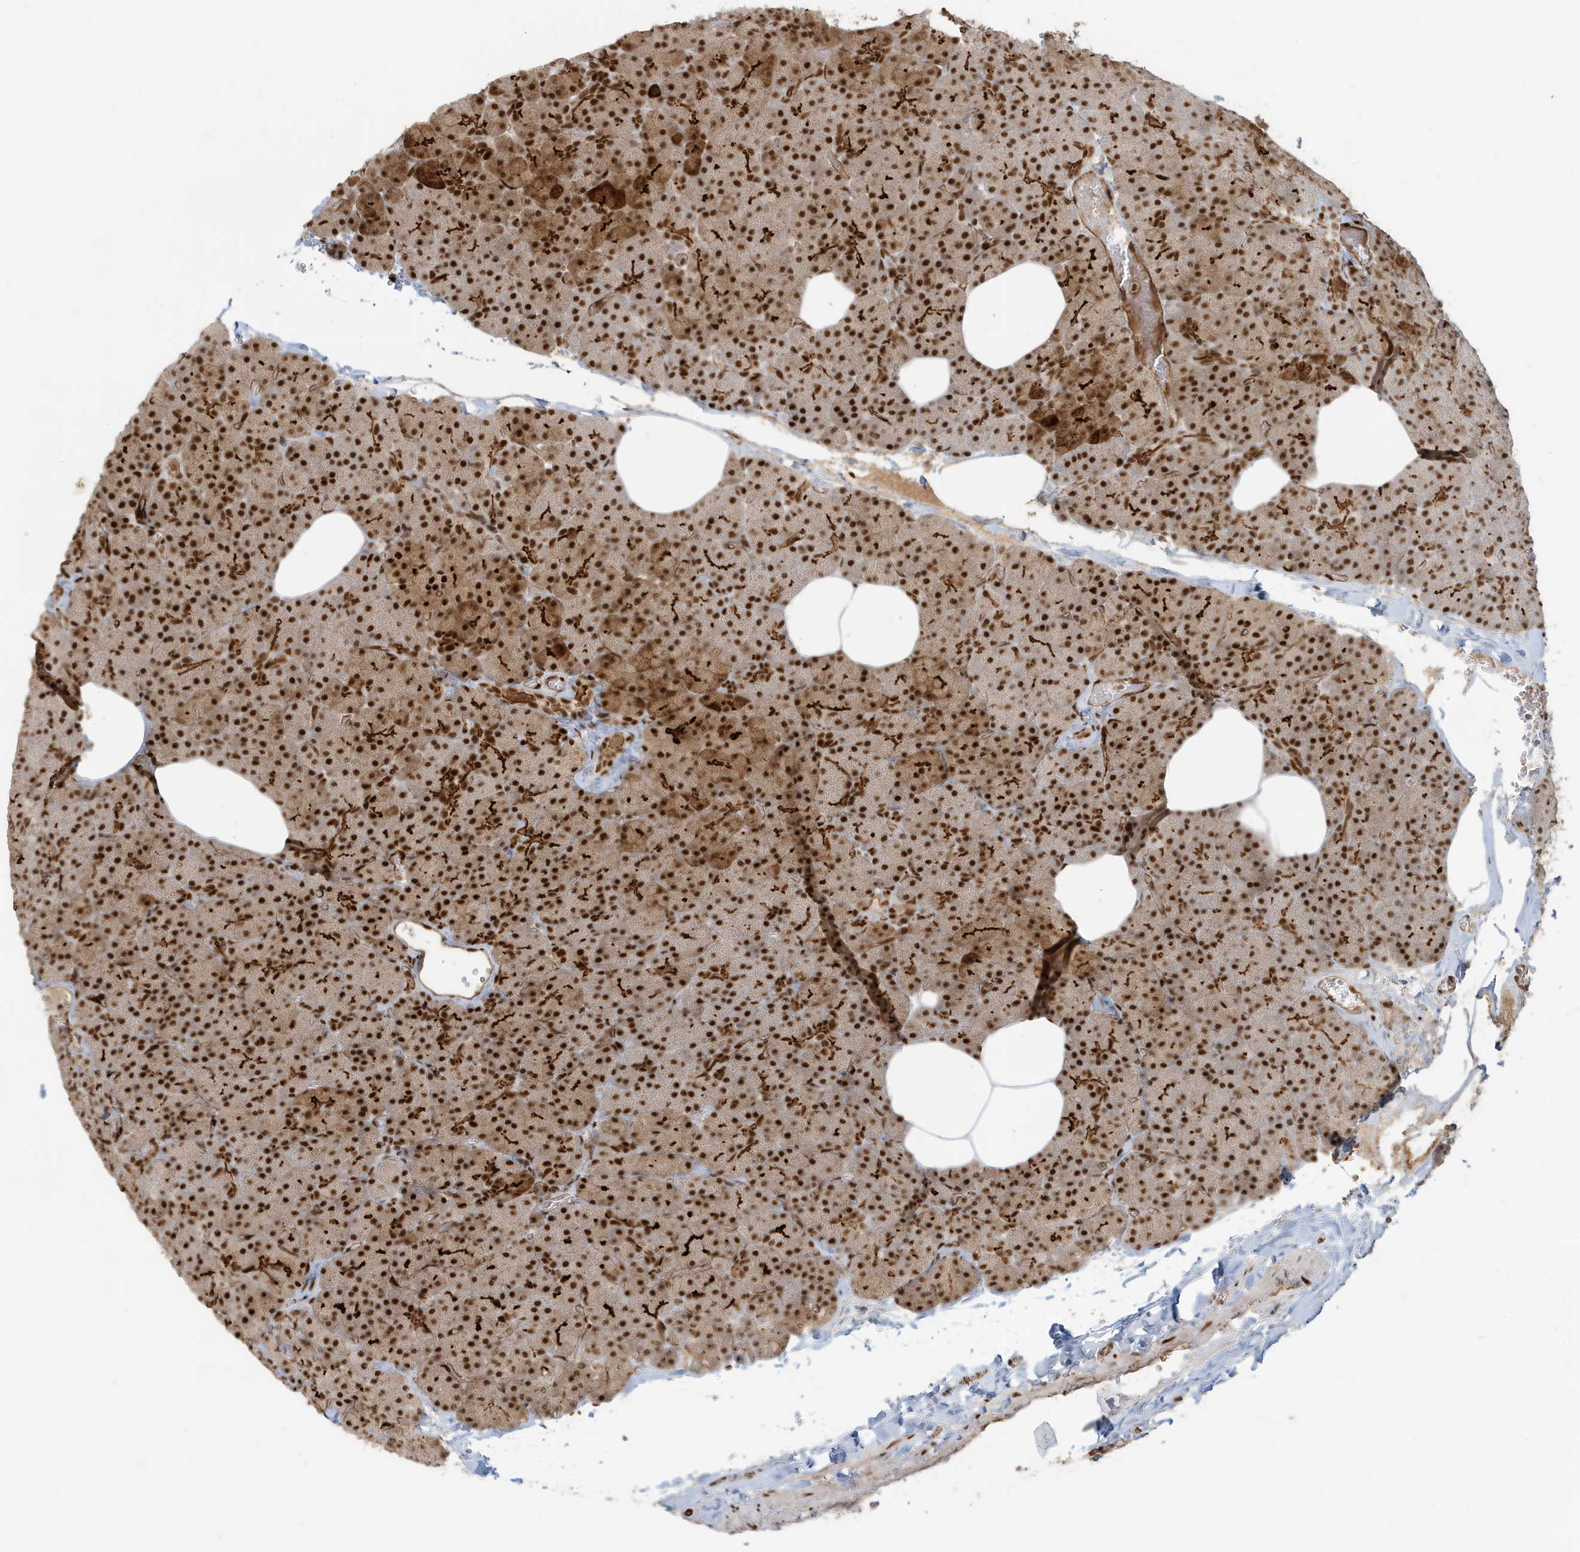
{"staining": {"intensity": "strong", "quantity": ">75%", "location": "cytoplasmic/membranous,nuclear"}, "tissue": "pancreas", "cell_type": "Exocrine glandular cells", "image_type": "normal", "snomed": [{"axis": "morphology", "description": "Normal tissue, NOS"}, {"axis": "morphology", "description": "Carcinoid, malignant, NOS"}, {"axis": "topography", "description": "Pancreas"}], "caption": "A micrograph showing strong cytoplasmic/membranous,nuclear positivity in about >75% of exocrine glandular cells in unremarkable pancreas, as visualized by brown immunohistochemical staining.", "gene": "CKS1B", "patient": {"sex": "female", "age": 35}}